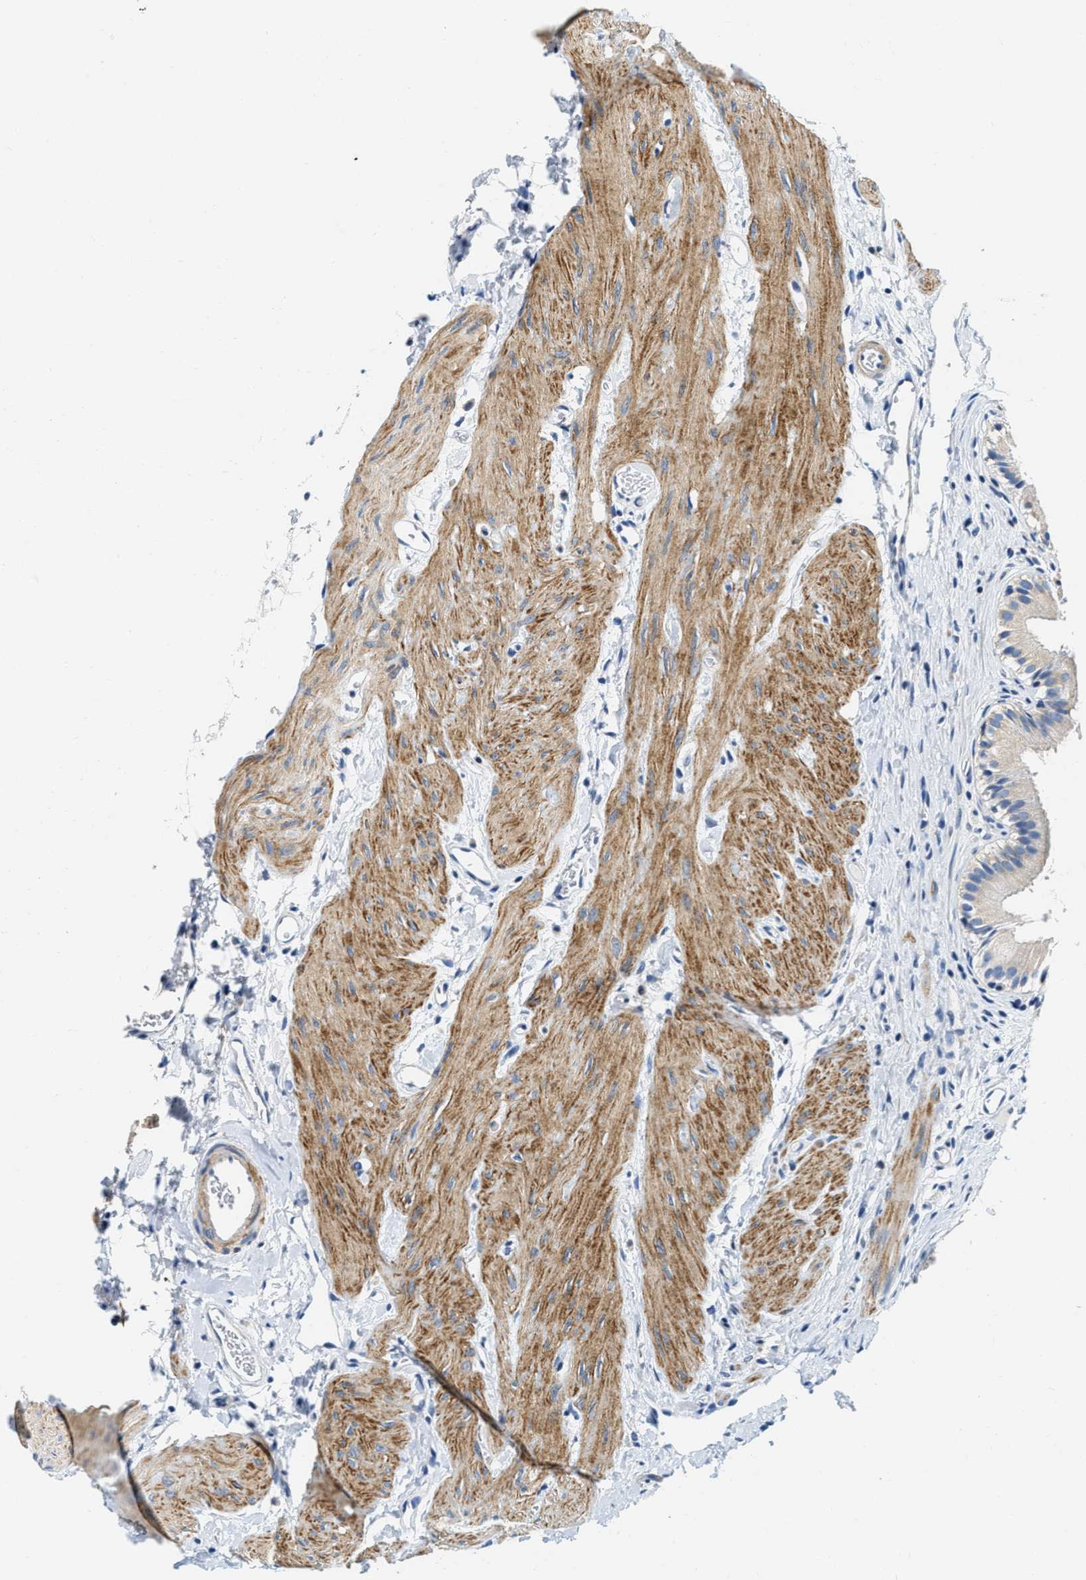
{"staining": {"intensity": "negative", "quantity": "none", "location": "none"}, "tissue": "gallbladder", "cell_type": "Glandular cells", "image_type": "normal", "snomed": [{"axis": "morphology", "description": "Normal tissue, NOS"}, {"axis": "topography", "description": "Gallbladder"}], "caption": "High magnification brightfield microscopy of benign gallbladder stained with DAB (3,3'-diaminobenzidine) (brown) and counterstained with hematoxylin (blue): glandular cells show no significant expression.", "gene": "EIF2AK2", "patient": {"sex": "female", "age": 26}}